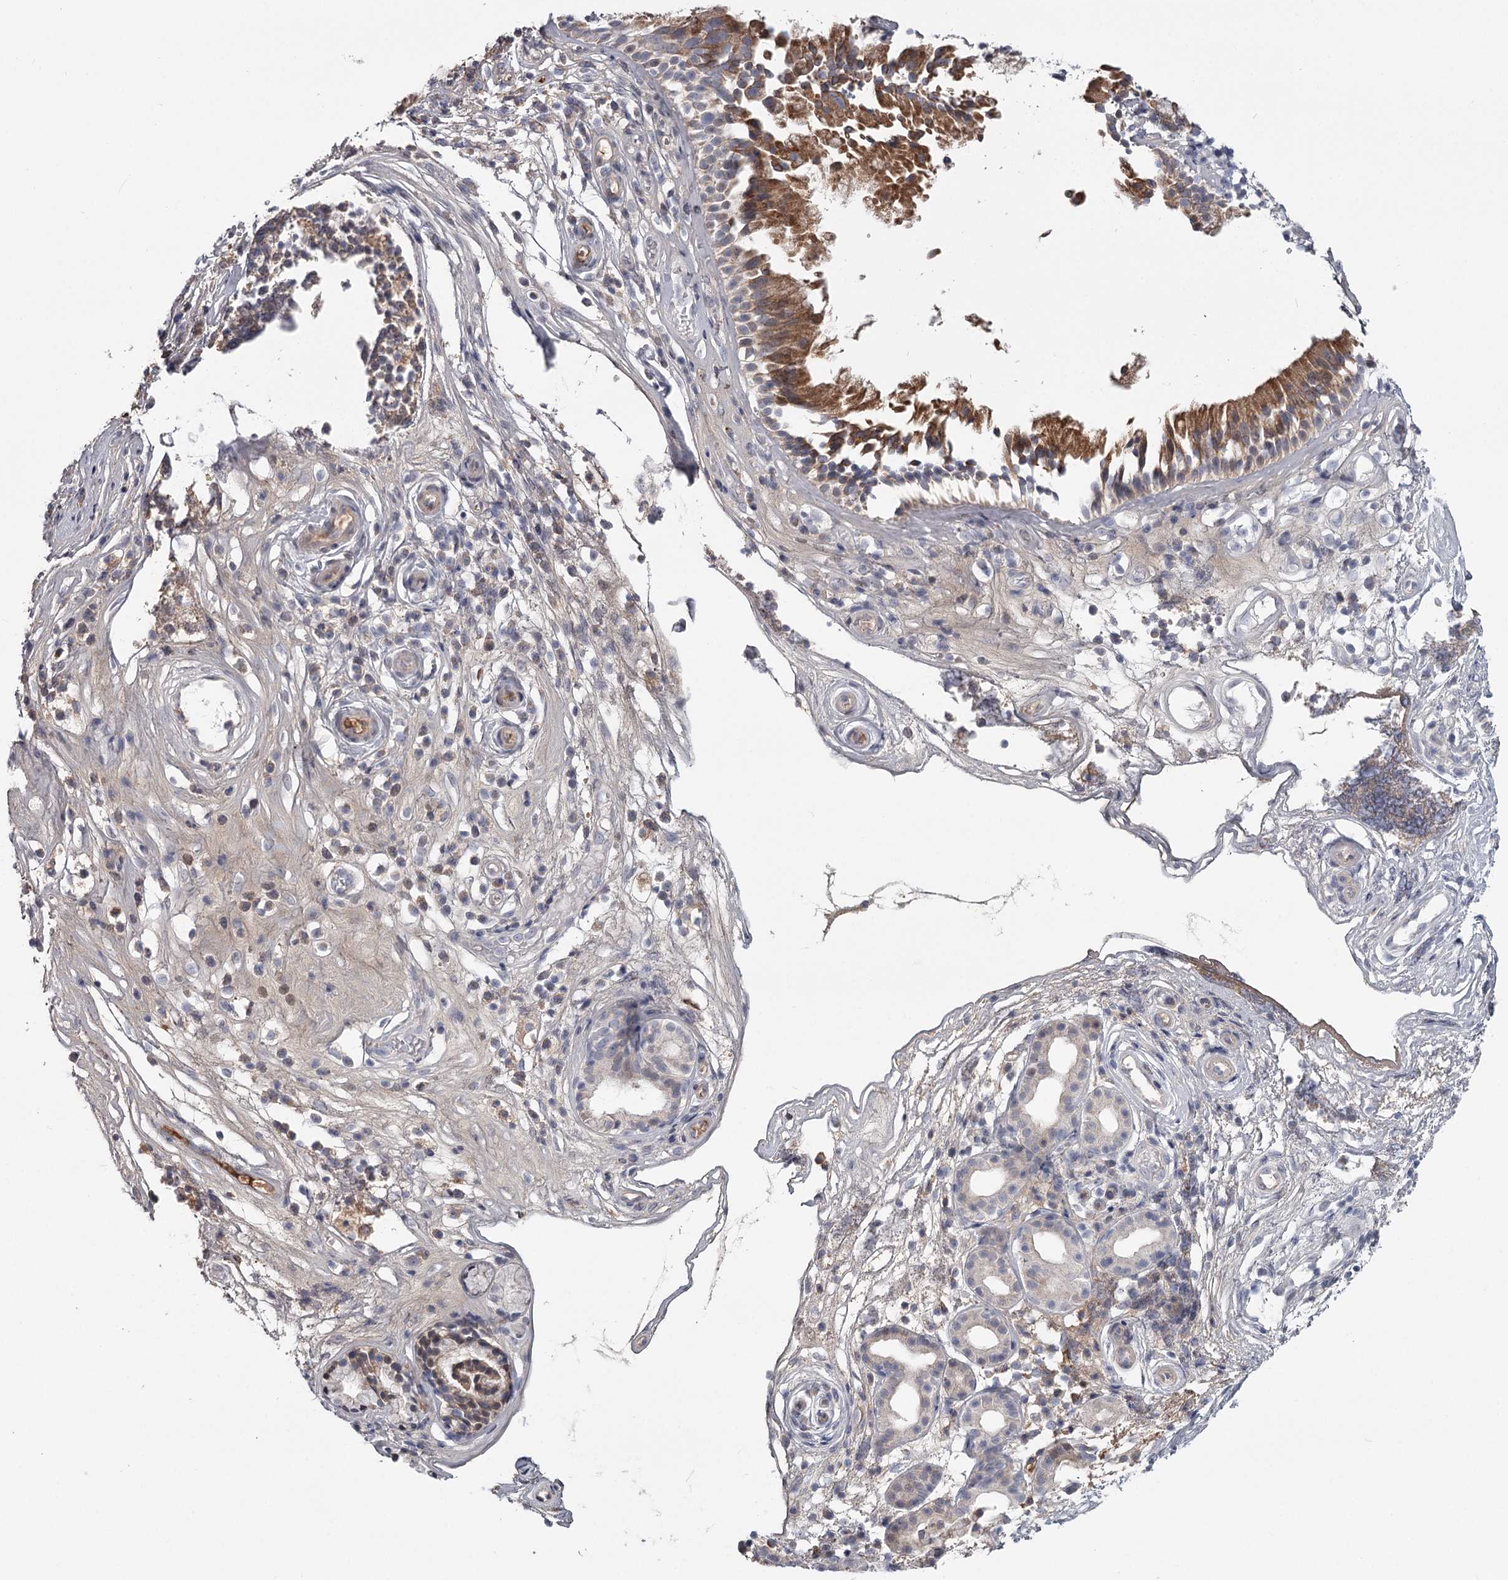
{"staining": {"intensity": "moderate", "quantity": "25%-75%", "location": "cytoplasmic/membranous"}, "tissue": "nasopharynx", "cell_type": "Respiratory epithelial cells", "image_type": "normal", "snomed": [{"axis": "morphology", "description": "Normal tissue, NOS"}, {"axis": "morphology", "description": "Inflammation, NOS"}, {"axis": "topography", "description": "Nasopharynx"}], "caption": "Immunohistochemistry photomicrograph of benign human nasopharynx stained for a protein (brown), which shows medium levels of moderate cytoplasmic/membranous expression in approximately 25%-75% of respiratory epithelial cells.", "gene": "DHRS9", "patient": {"sex": "male", "age": 29}}